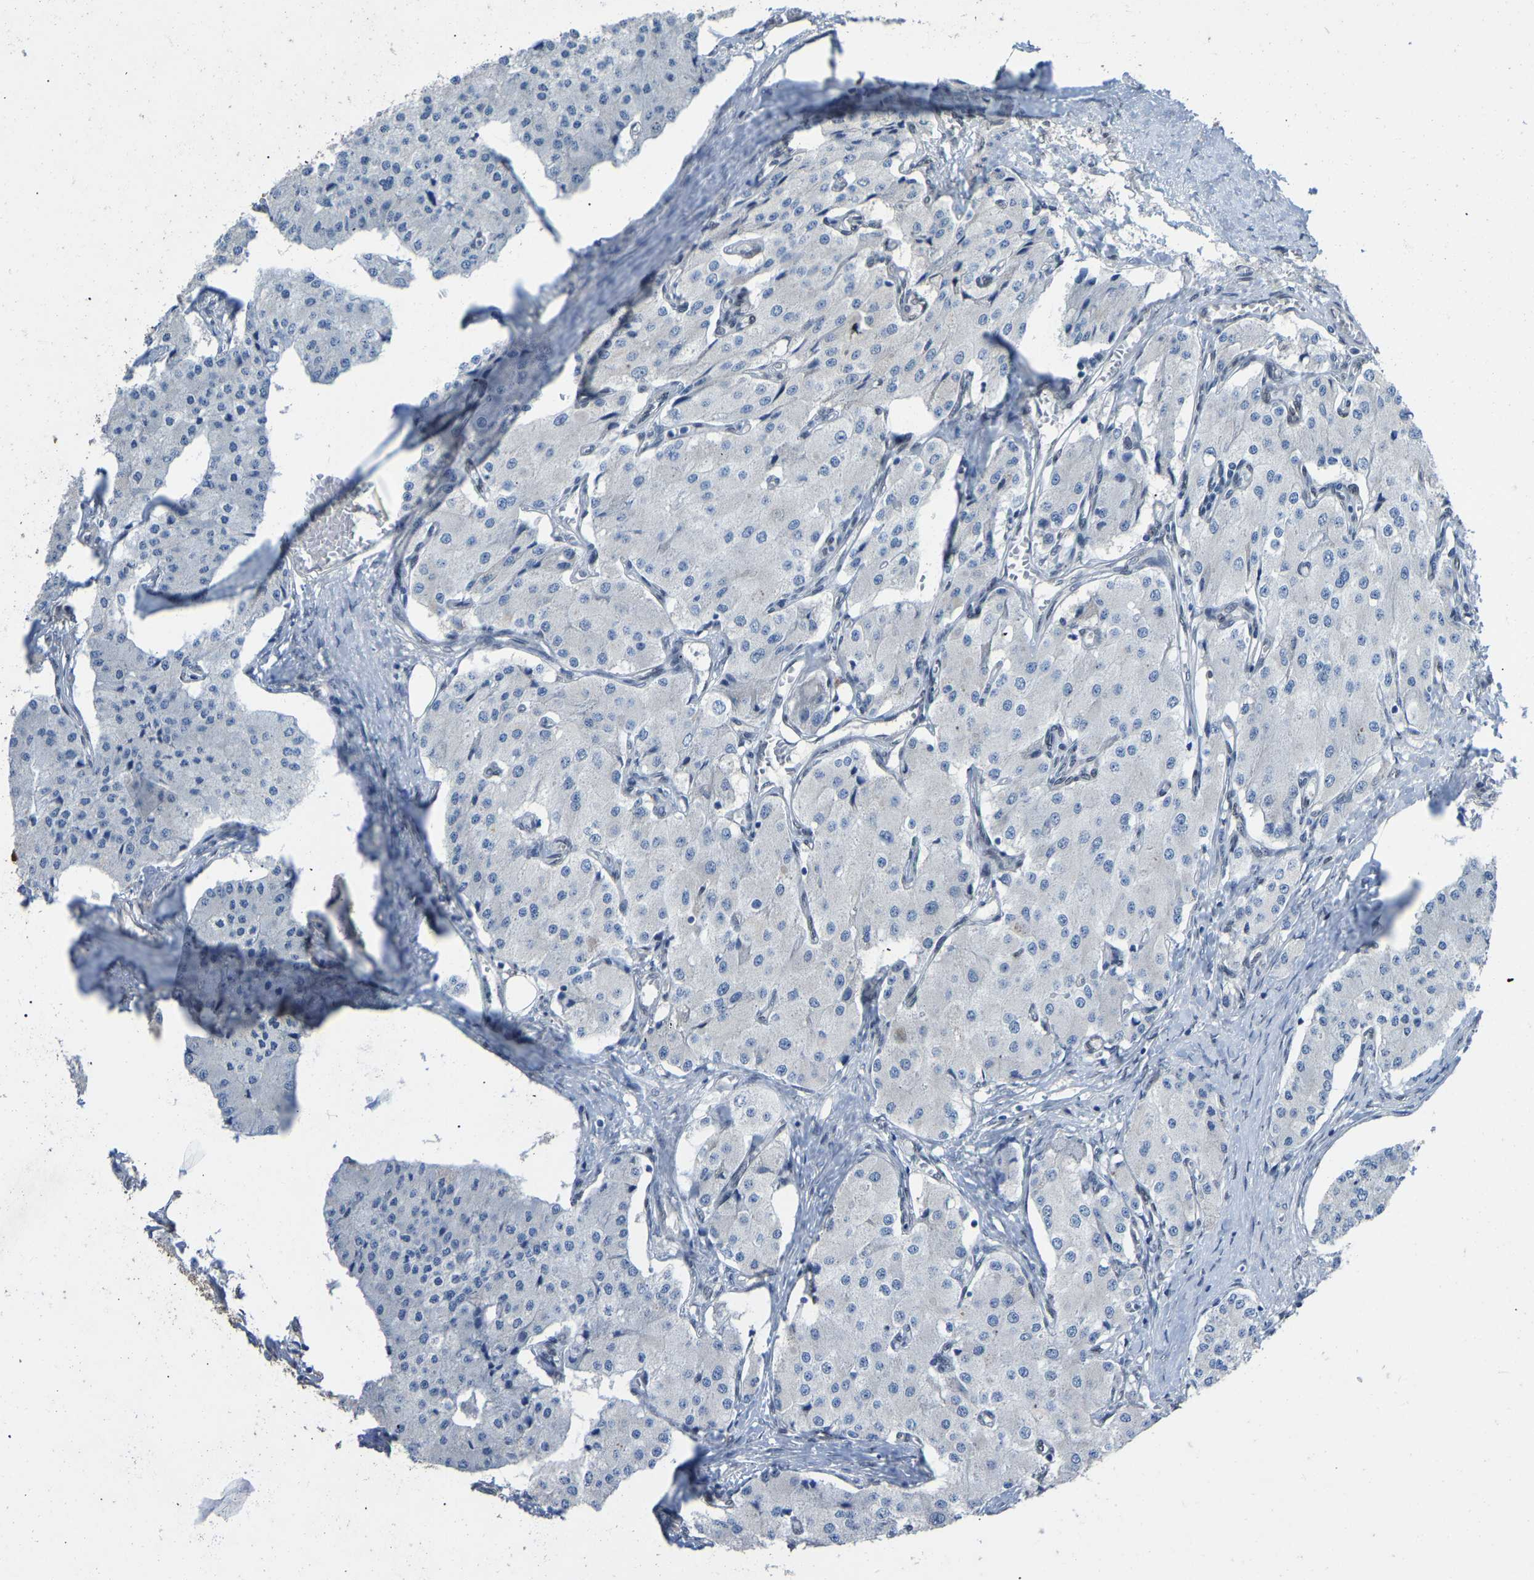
{"staining": {"intensity": "negative", "quantity": "none", "location": "none"}, "tissue": "carcinoid", "cell_type": "Tumor cells", "image_type": "cancer", "snomed": [{"axis": "morphology", "description": "Carcinoid, malignant, NOS"}, {"axis": "topography", "description": "Colon"}], "caption": "The photomicrograph exhibits no significant expression in tumor cells of malignant carcinoid.", "gene": "QKI", "patient": {"sex": "female", "age": 52}}